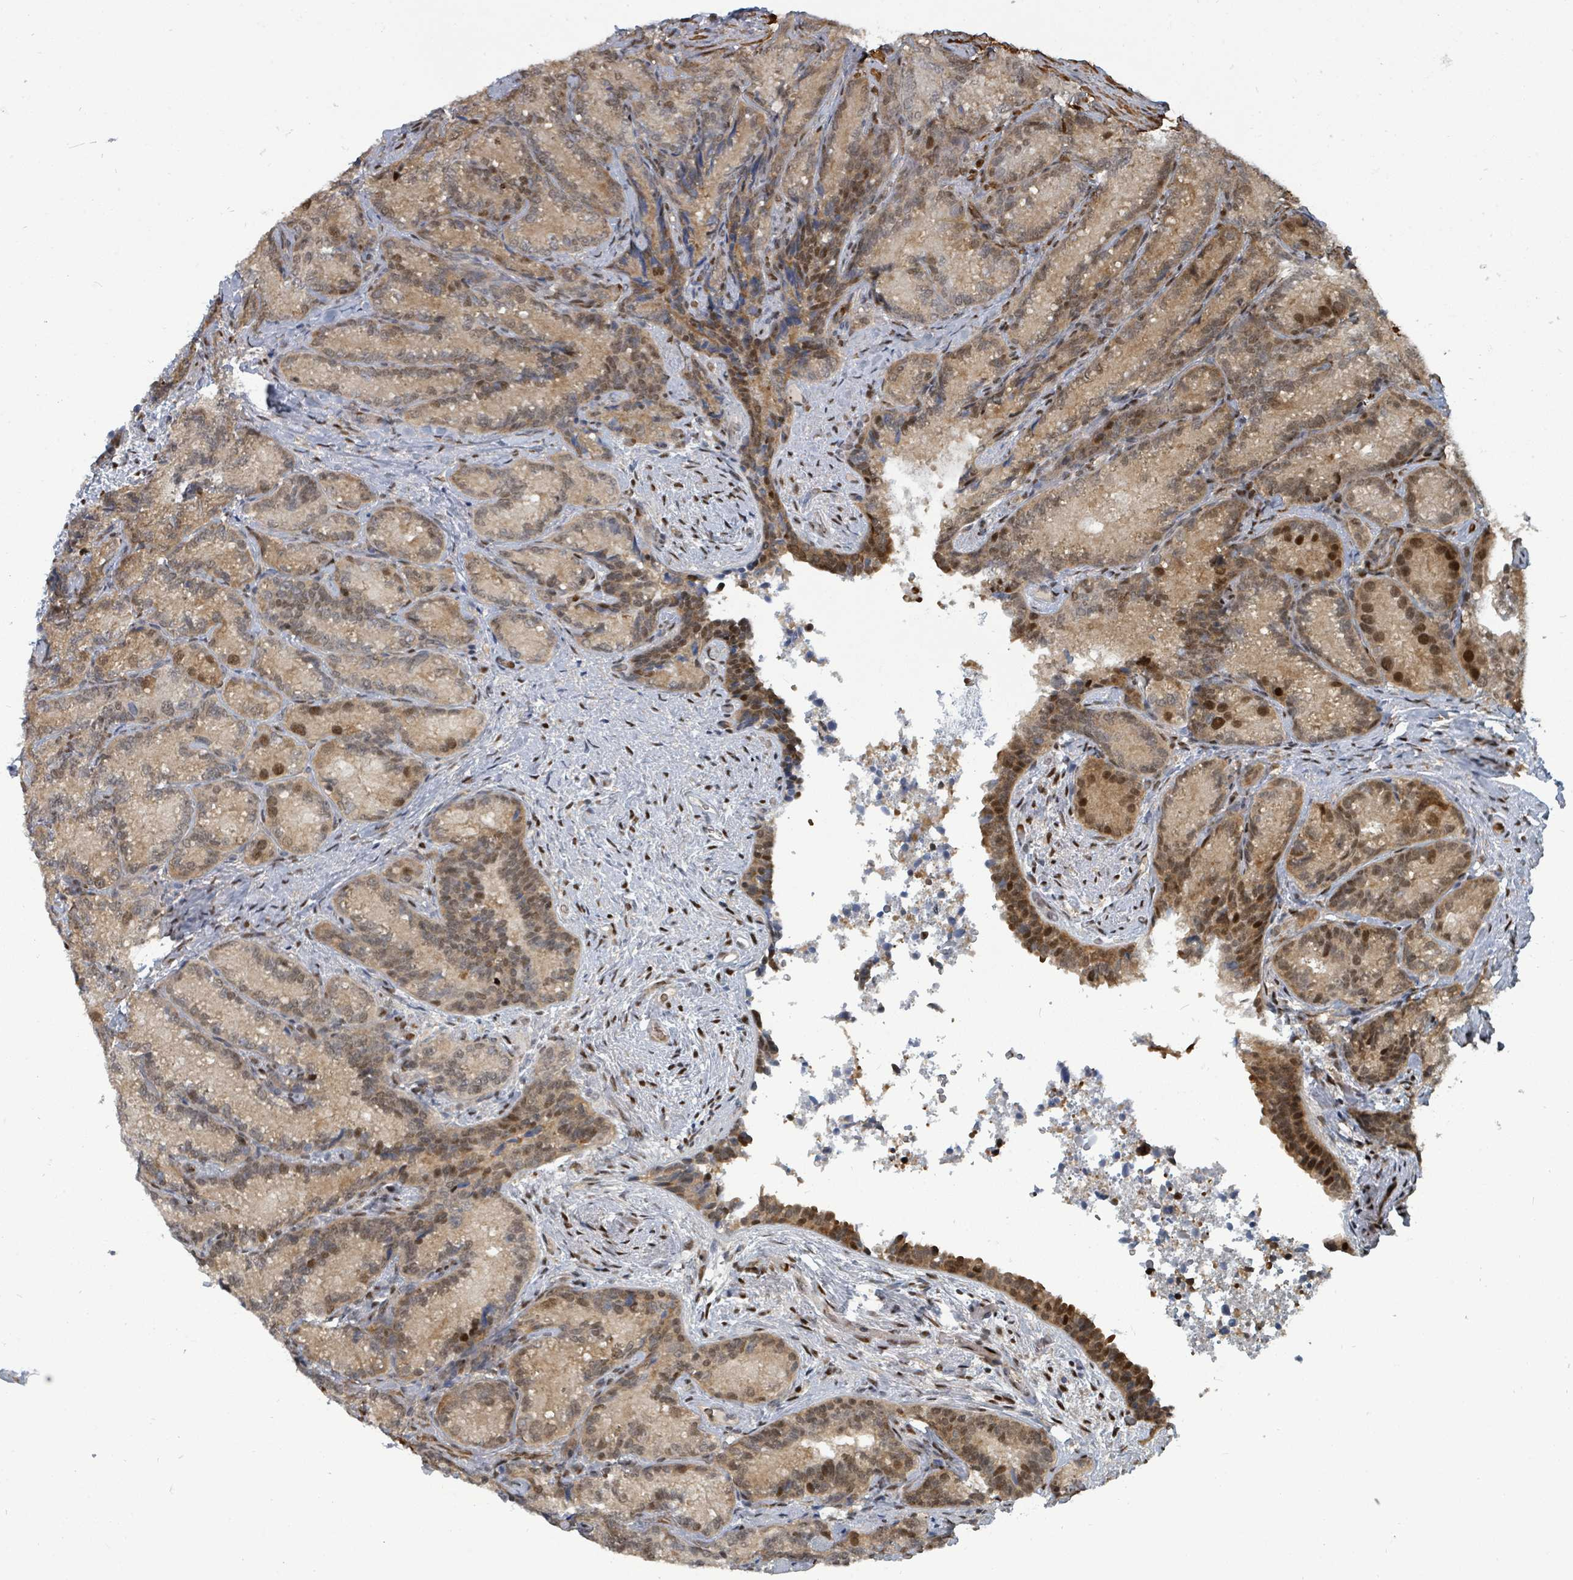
{"staining": {"intensity": "moderate", "quantity": "25%-75%", "location": "cytoplasmic/membranous,nuclear"}, "tissue": "seminal vesicle", "cell_type": "Glandular cells", "image_type": "normal", "snomed": [{"axis": "morphology", "description": "Normal tissue, NOS"}, {"axis": "topography", "description": "Seminal veicle"}], "caption": "Immunohistochemical staining of normal seminal vesicle displays medium levels of moderate cytoplasmic/membranous,nuclear positivity in about 25%-75% of glandular cells.", "gene": "TRDMT1", "patient": {"sex": "male", "age": 58}}